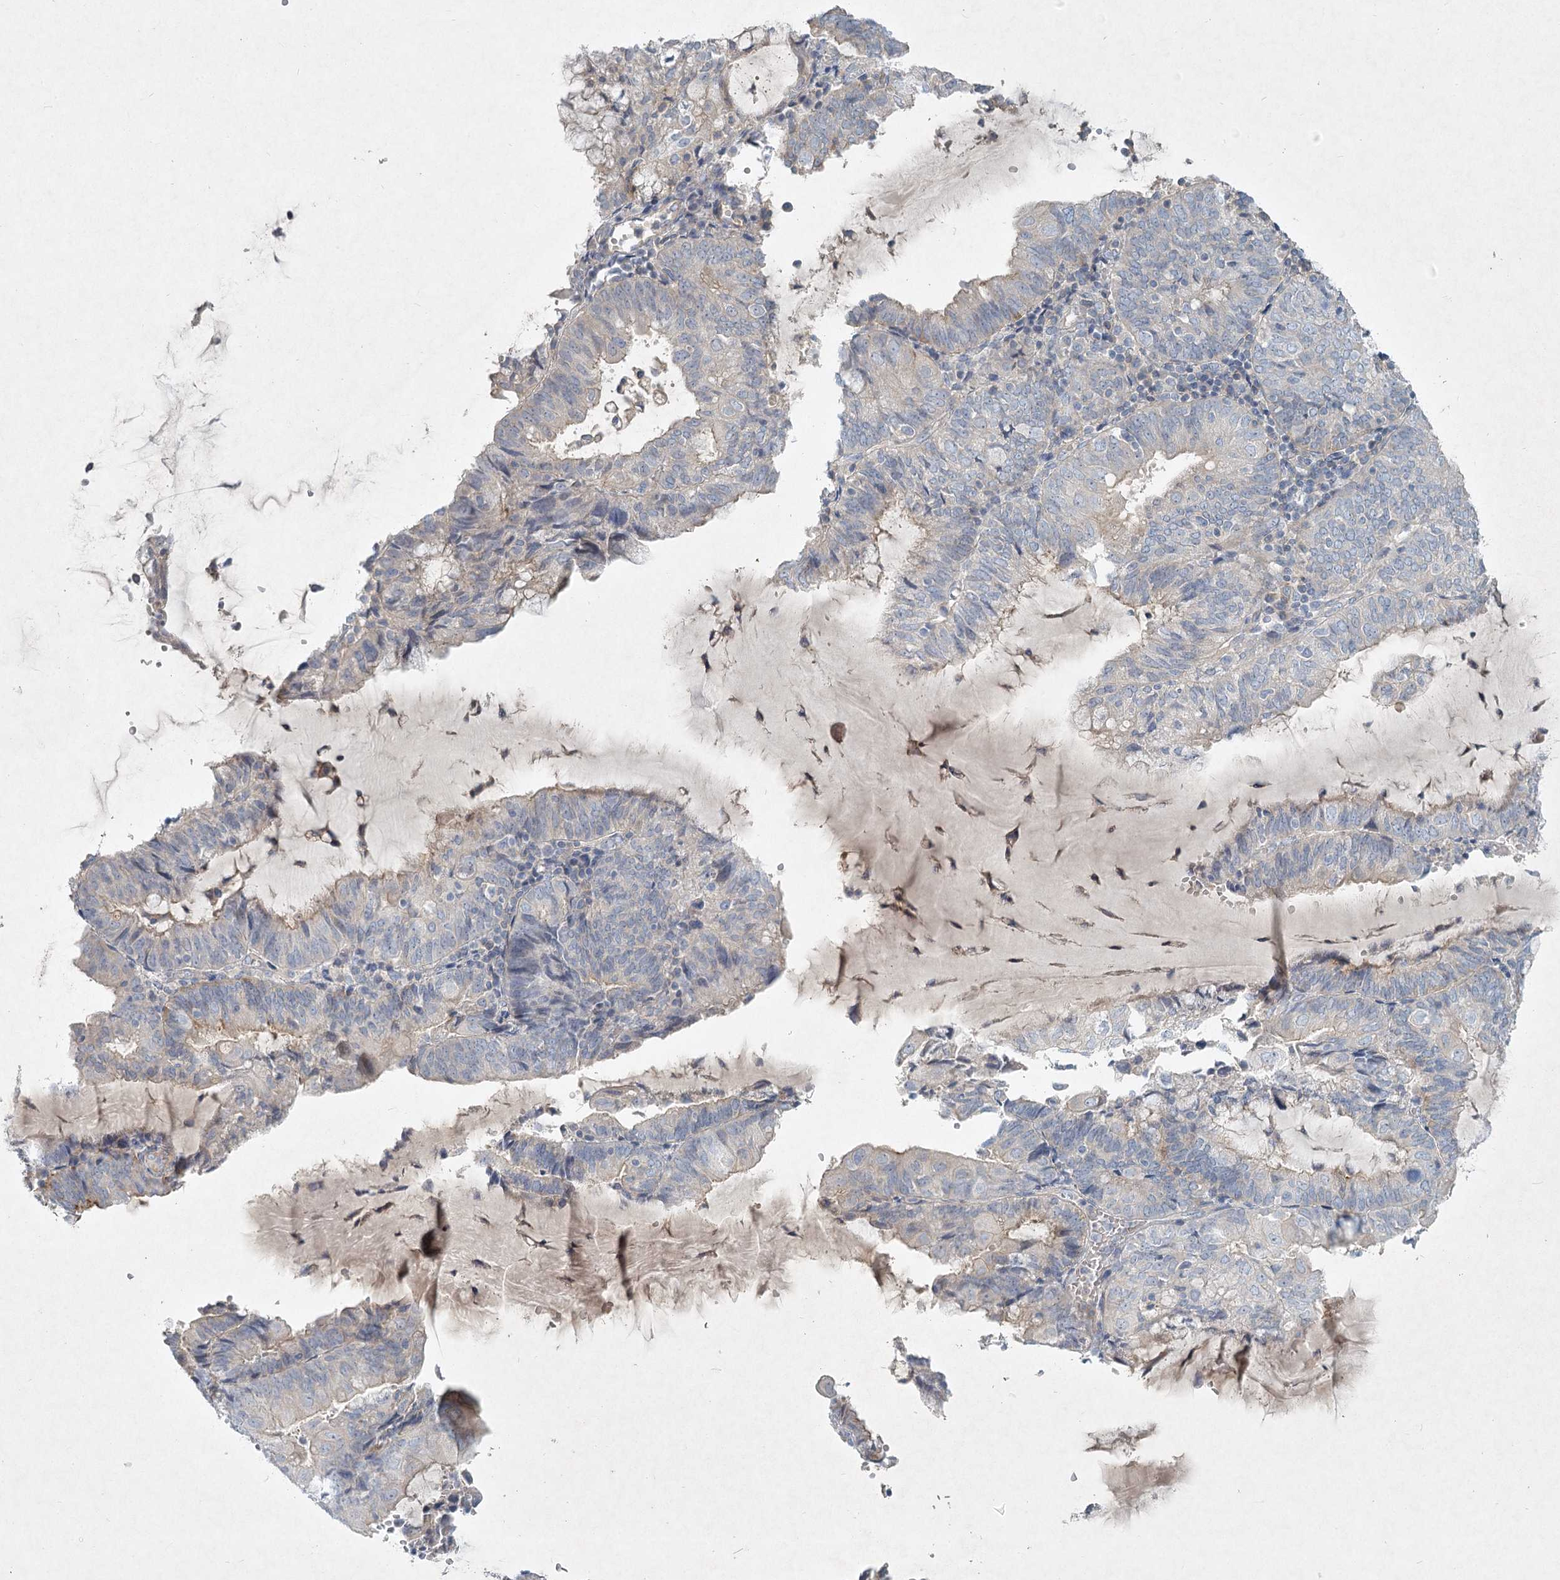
{"staining": {"intensity": "weak", "quantity": "<25%", "location": "cytoplasmic/membranous"}, "tissue": "endometrial cancer", "cell_type": "Tumor cells", "image_type": "cancer", "snomed": [{"axis": "morphology", "description": "Adenocarcinoma, NOS"}, {"axis": "topography", "description": "Endometrium"}], "caption": "Endometrial adenocarcinoma stained for a protein using IHC demonstrates no expression tumor cells.", "gene": "DNMBP", "patient": {"sex": "female", "age": 81}}